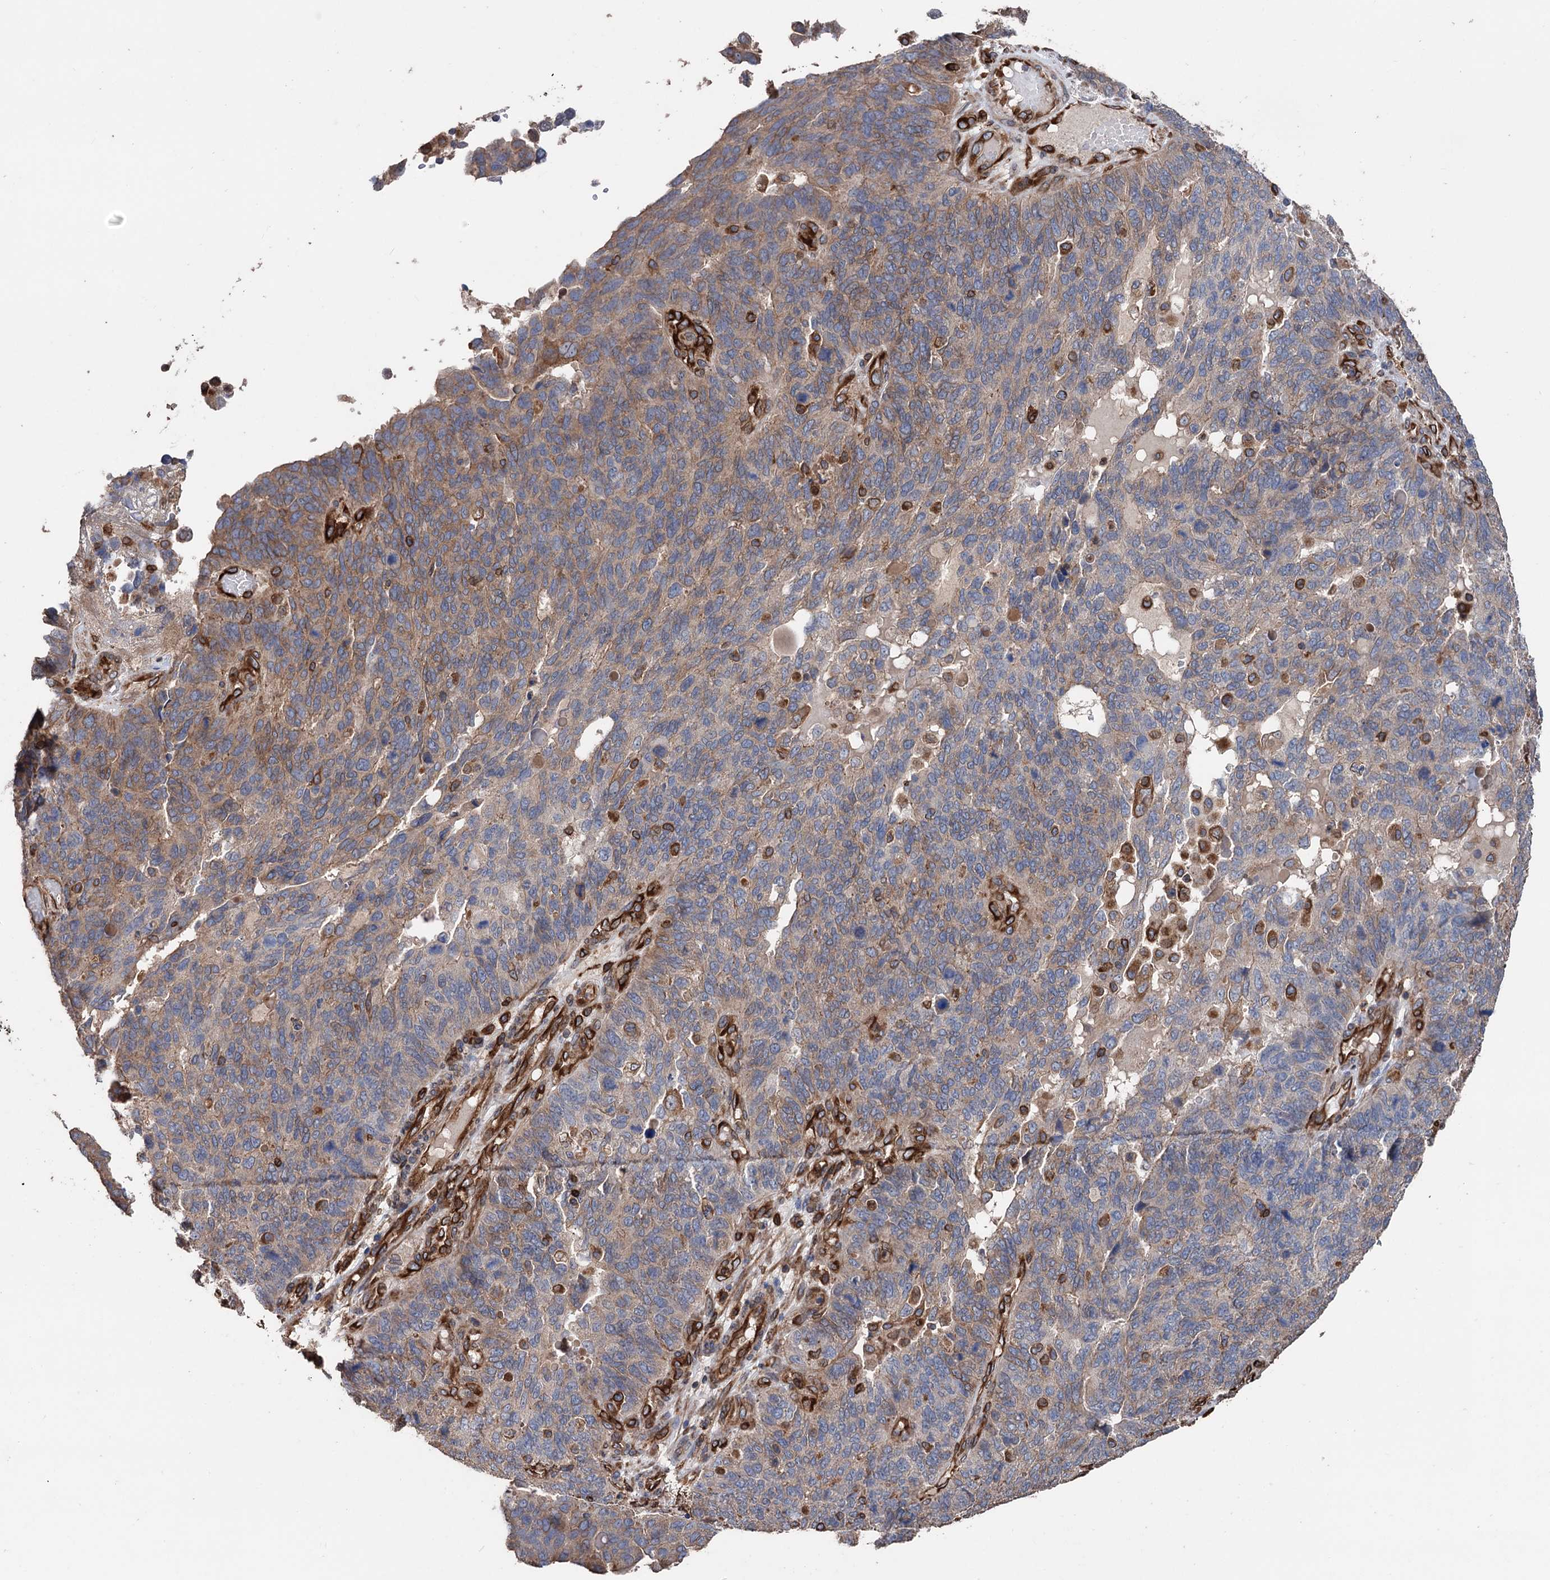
{"staining": {"intensity": "weak", "quantity": "<25%", "location": "cytoplasmic/membranous"}, "tissue": "endometrial cancer", "cell_type": "Tumor cells", "image_type": "cancer", "snomed": [{"axis": "morphology", "description": "Adenocarcinoma, NOS"}, {"axis": "topography", "description": "Endometrium"}], "caption": "The micrograph shows no staining of tumor cells in endometrial cancer.", "gene": "STING1", "patient": {"sex": "female", "age": 66}}